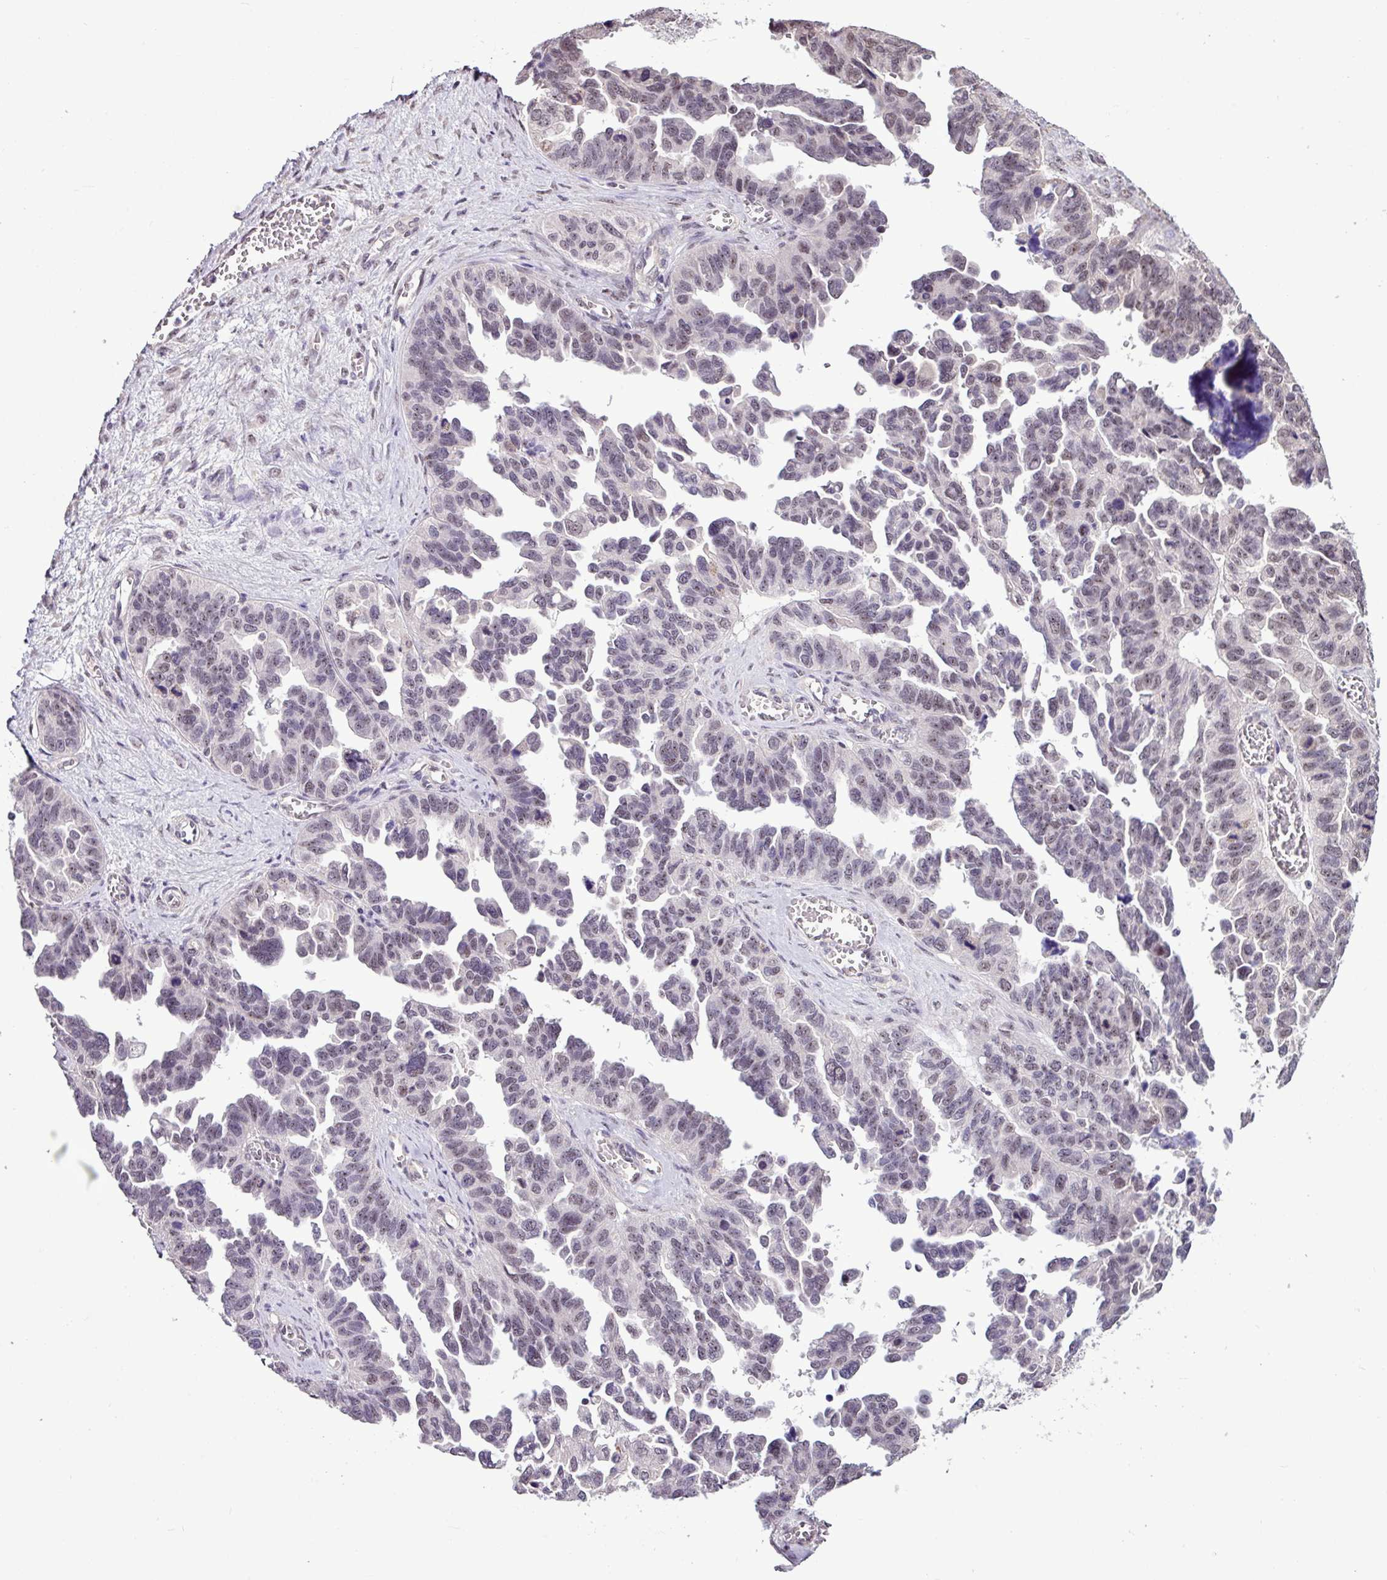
{"staining": {"intensity": "moderate", "quantity": "25%-75%", "location": "nuclear"}, "tissue": "ovarian cancer", "cell_type": "Tumor cells", "image_type": "cancer", "snomed": [{"axis": "morphology", "description": "Cystadenocarcinoma, serous, NOS"}, {"axis": "topography", "description": "Ovary"}], "caption": "The immunohistochemical stain labels moderate nuclear staining in tumor cells of ovarian serous cystadenocarcinoma tissue.", "gene": "UTP18", "patient": {"sex": "female", "age": 64}}